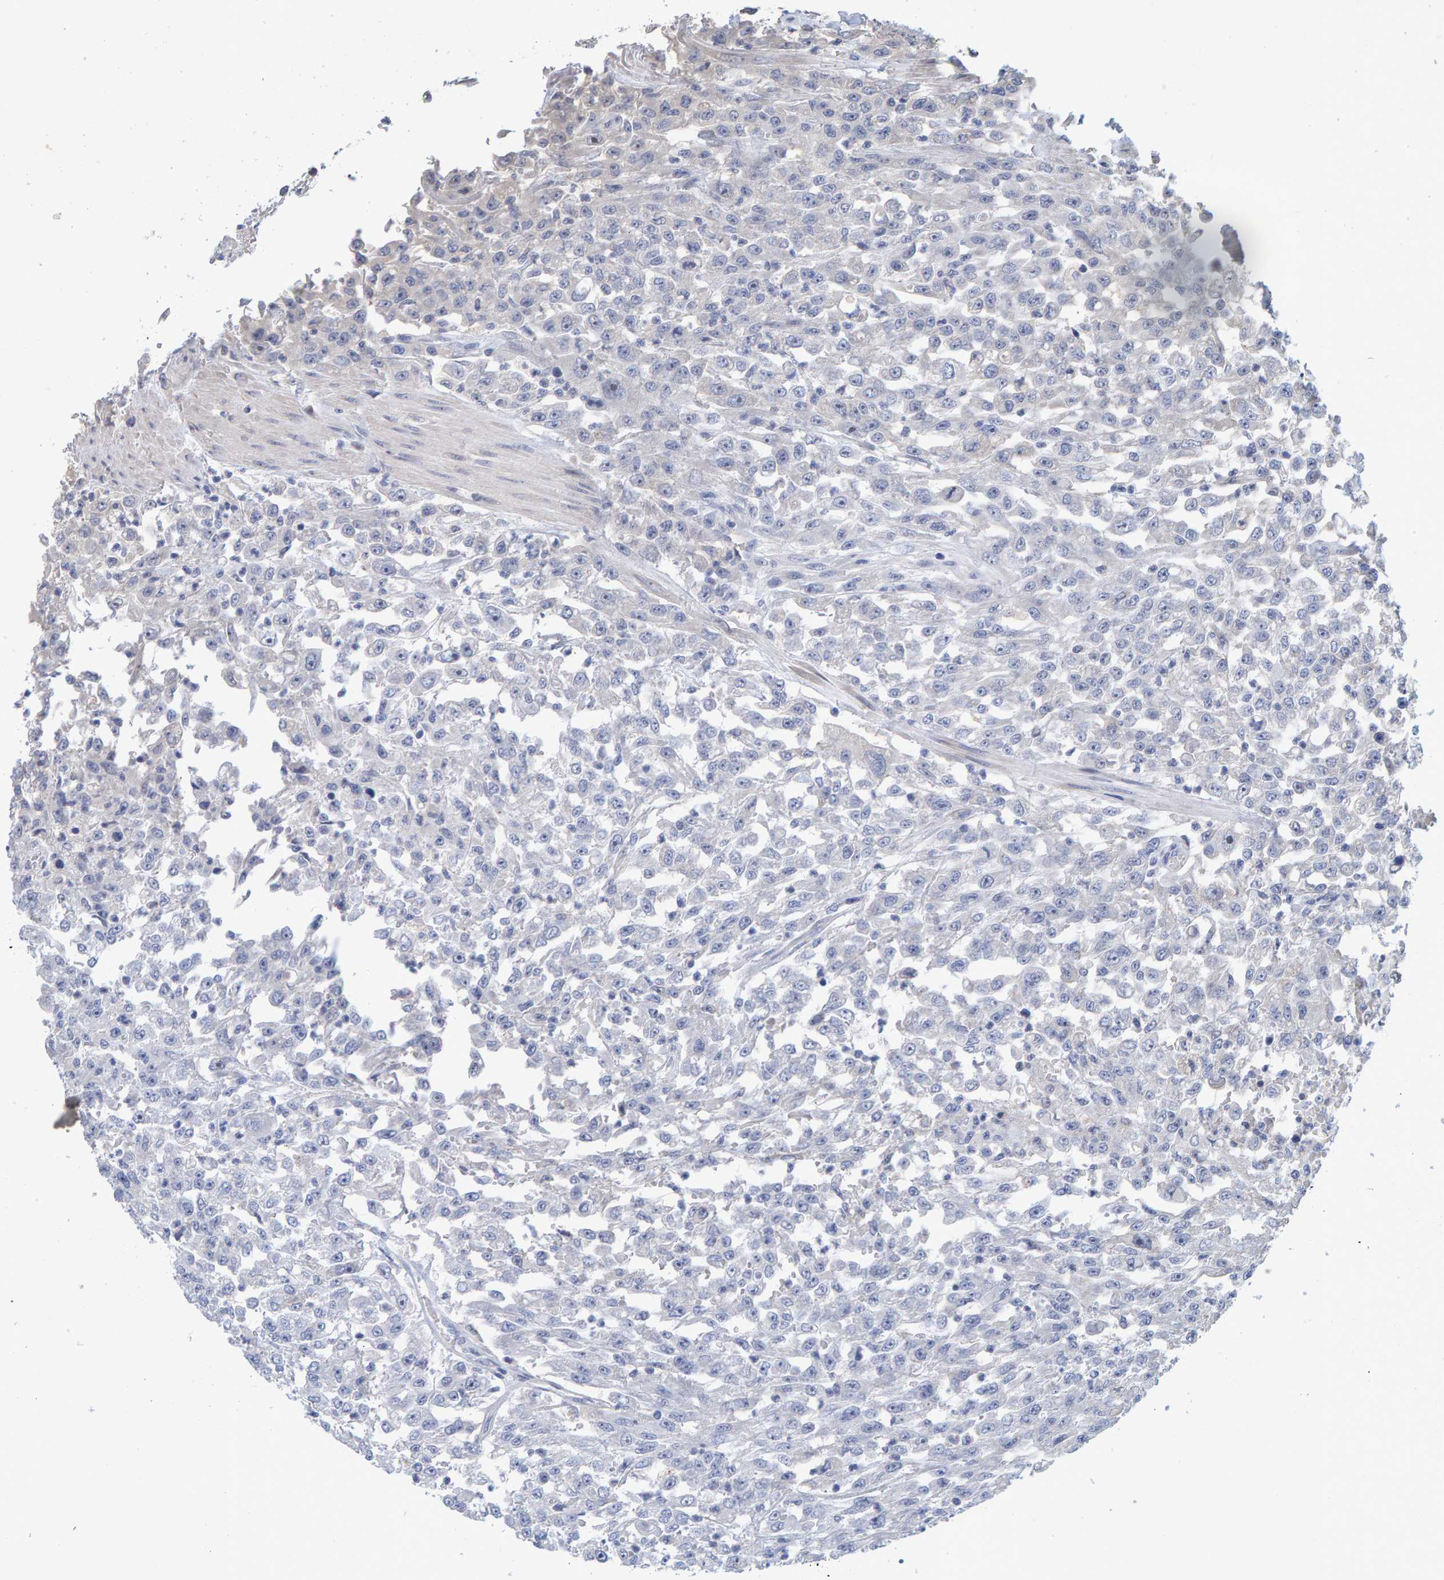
{"staining": {"intensity": "negative", "quantity": "none", "location": "none"}, "tissue": "urothelial cancer", "cell_type": "Tumor cells", "image_type": "cancer", "snomed": [{"axis": "morphology", "description": "Urothelial carcinoma, High grade"}, {"axis": "topography", "description": "Urinary bladder"}], "caption": "DAB (3,3'-diaminobenzidine) immunohistochemical staining of human urothelial cancer shows no significant positivity in tumor cells. (DAB (3,3'-diaminobenzidine) immunohistochemistry (IHC) visualized using brightfield microscopy, high magnification).", "gene": "ZNF77", "patient": {"sex": "male", "age": 46}}